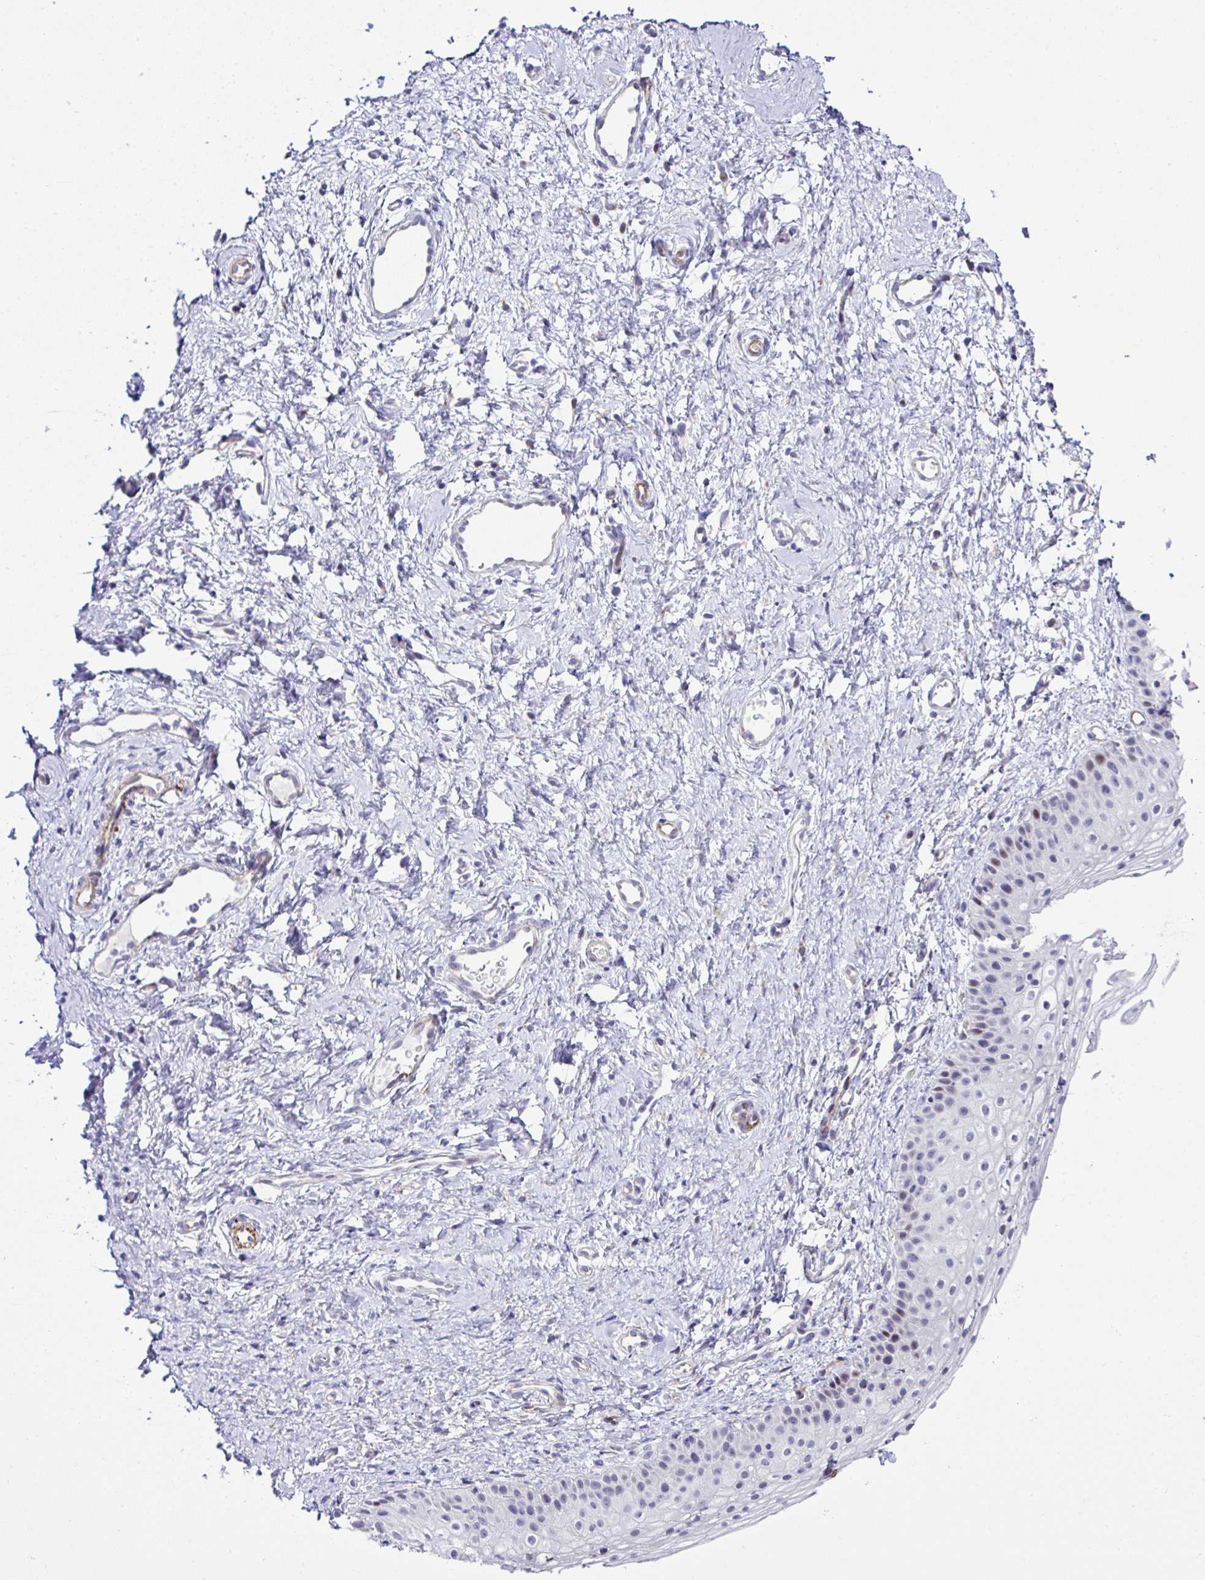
{"staining": {"intensity": "negative", "quantity": "none", "location": "none"}, "tissue": "vagina", "cell_type": "Squamous epithelial cells", "image_type": "normal", "snomed": [{"axis": "morphology", "description": "Normal tissue, NOS"}, {"axis": "topography", "description": "Vagina"}], "caption": "This is an IHC micrograph of unremarkable vagina. There is no staining in squamous epithelial cells.", "gene": "FBXO34", "patient": {"sex": "female", "age": 65}}